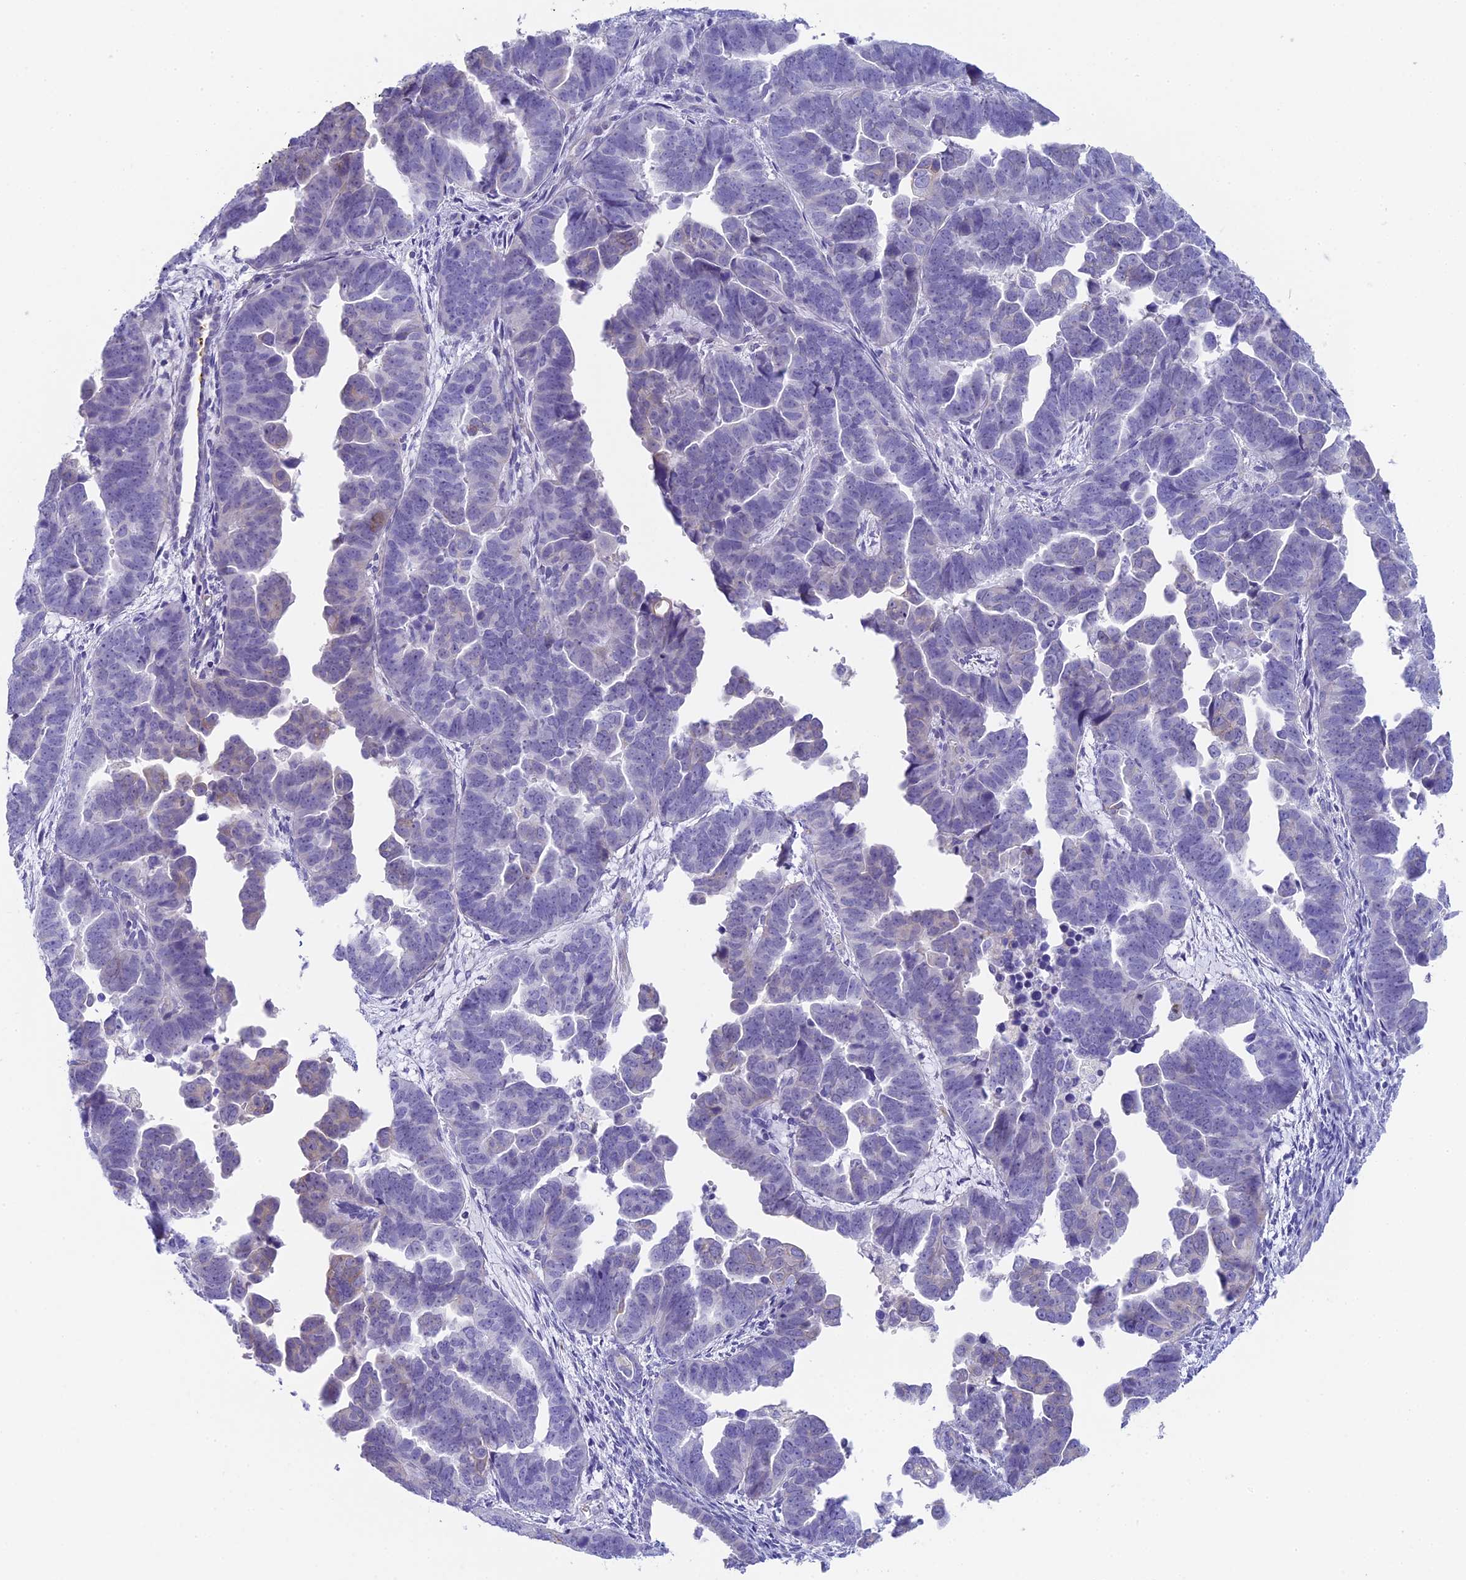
{"staining": {"intensity": "negative", "quantity": "none", "location": "none"}, "tissue": "endometrial cancer", "cell_type": "Tumor cells", "image_type": "cancer", "snomed": [{"axis": "morphology", "description": "Adenocarcinoma, NOS"}, {"axis": "topography", "description": "Endometrium"}], "caption": "Immunohistochemical staining of endometrial cancer (adenocarcinoma) displays no significant staining in tumor cells.", "gene": "TACSTD2", "patient": {"sex": "female", "age": 75}}